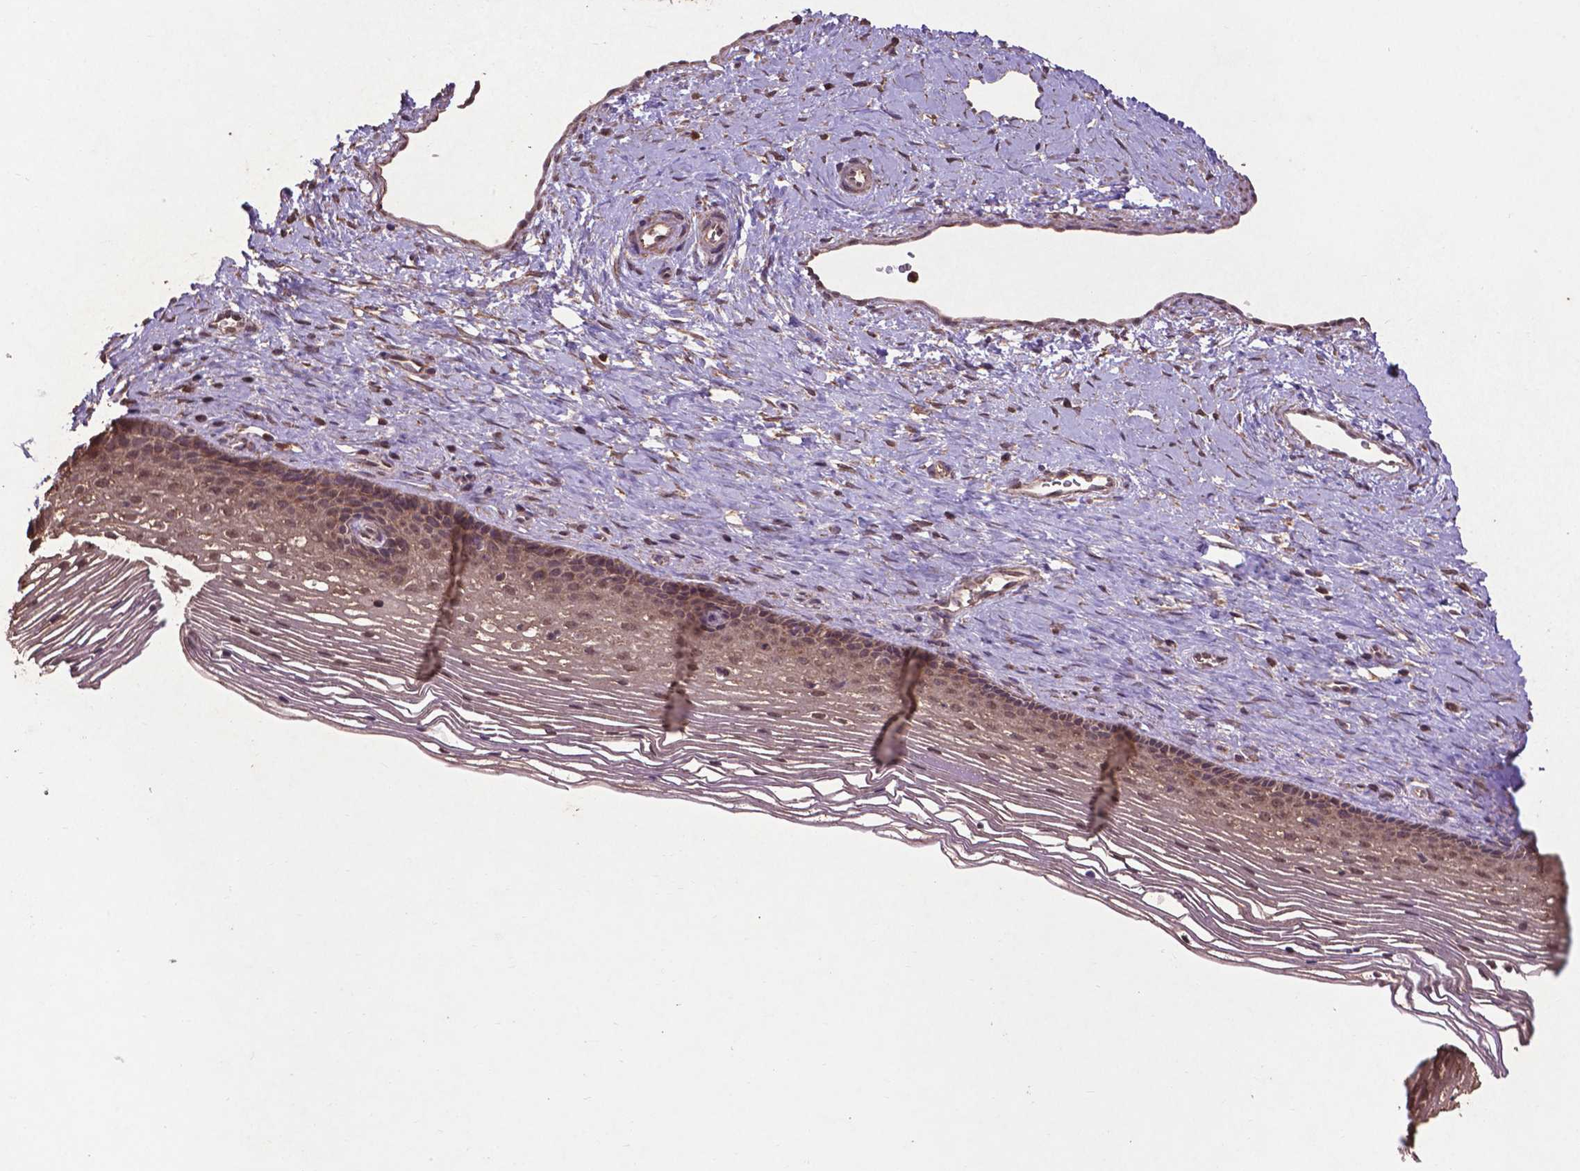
{"staining": {"intensity": "moderate", "quantity": ">75%", "location": "cytoplasmic/membranous"}, "tissue": "cervix", "cell_type": "Glandular cells", "image_type": "normal", "snomed": [{"axis": "morphology", "description": "Normal tissue, NOS"}, {"axis": "topography", "description": "Cervix"}], "caption": "Brown immunohistochemical staining in benign human cervix demonstrates moderate cytoplasmic/membranous expression in about >75% of glandular cells.", "gene": "DCAF1", "patient": {"sex": "female", "age": 34}}